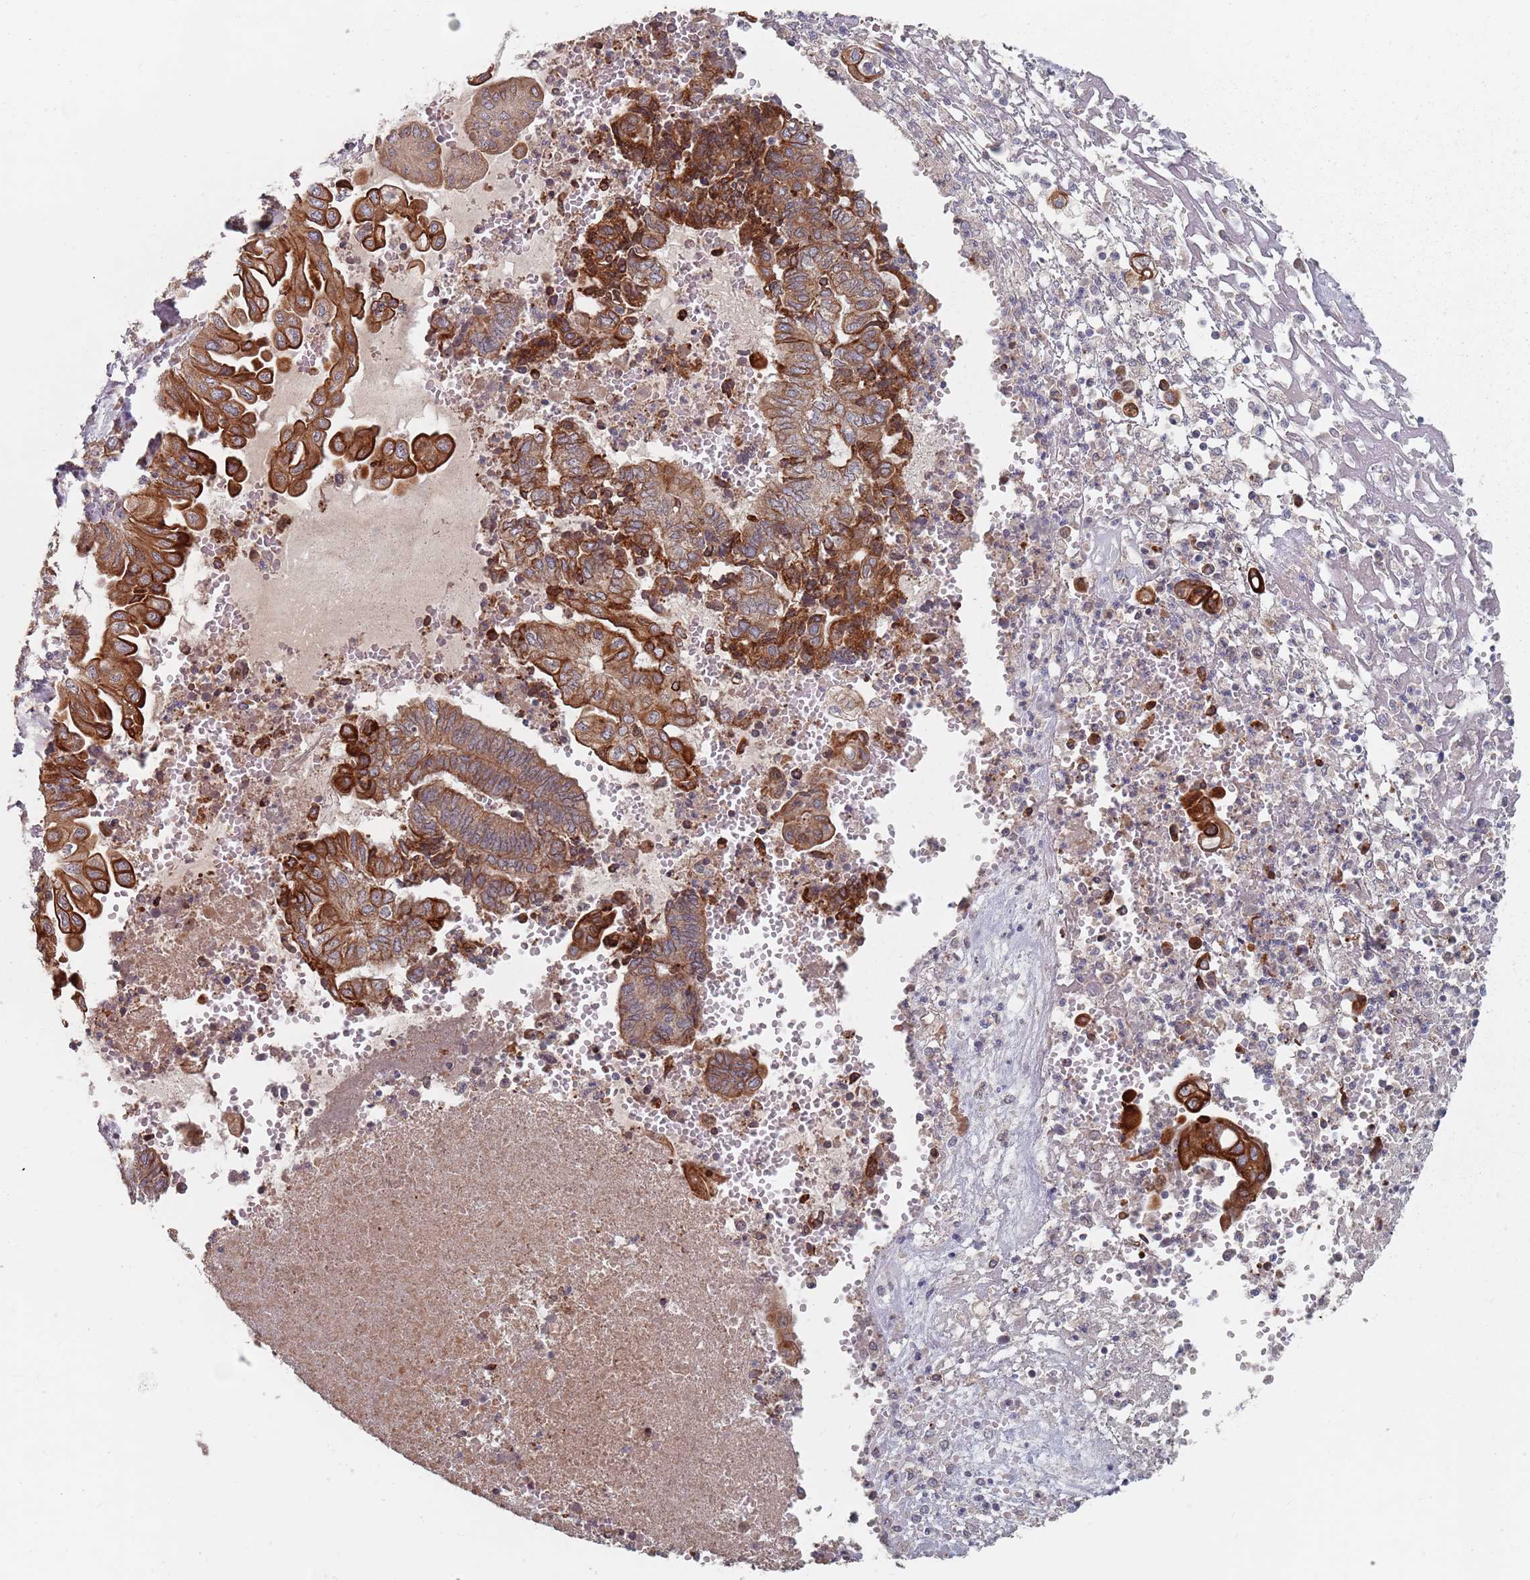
{"staining": {"intensity": "strong", "quantity": ">75%", "location": "cytoplasmic/membranous"}, "tissue": "endometrial cancer", "cell_type": "Tumor cells", "image_type": "cancer", "snomed": [{"axis": "morphology", "description": "Adenocarcinoma, NOS"}, {"axis": "topography", "description": "Uterus"}, {"axis": "topography", "description": "Endometrium"}], "caption": "Immunohistochemical staining of human endometrial cancer (adenocarcinoma) shows high levels of strong cytoplasmic/membranous expression in about >75% of tumor cells. Nuclei are stained in blue.", "gene": "ADAL", "patient": {"sex": "female", "age": 70}}